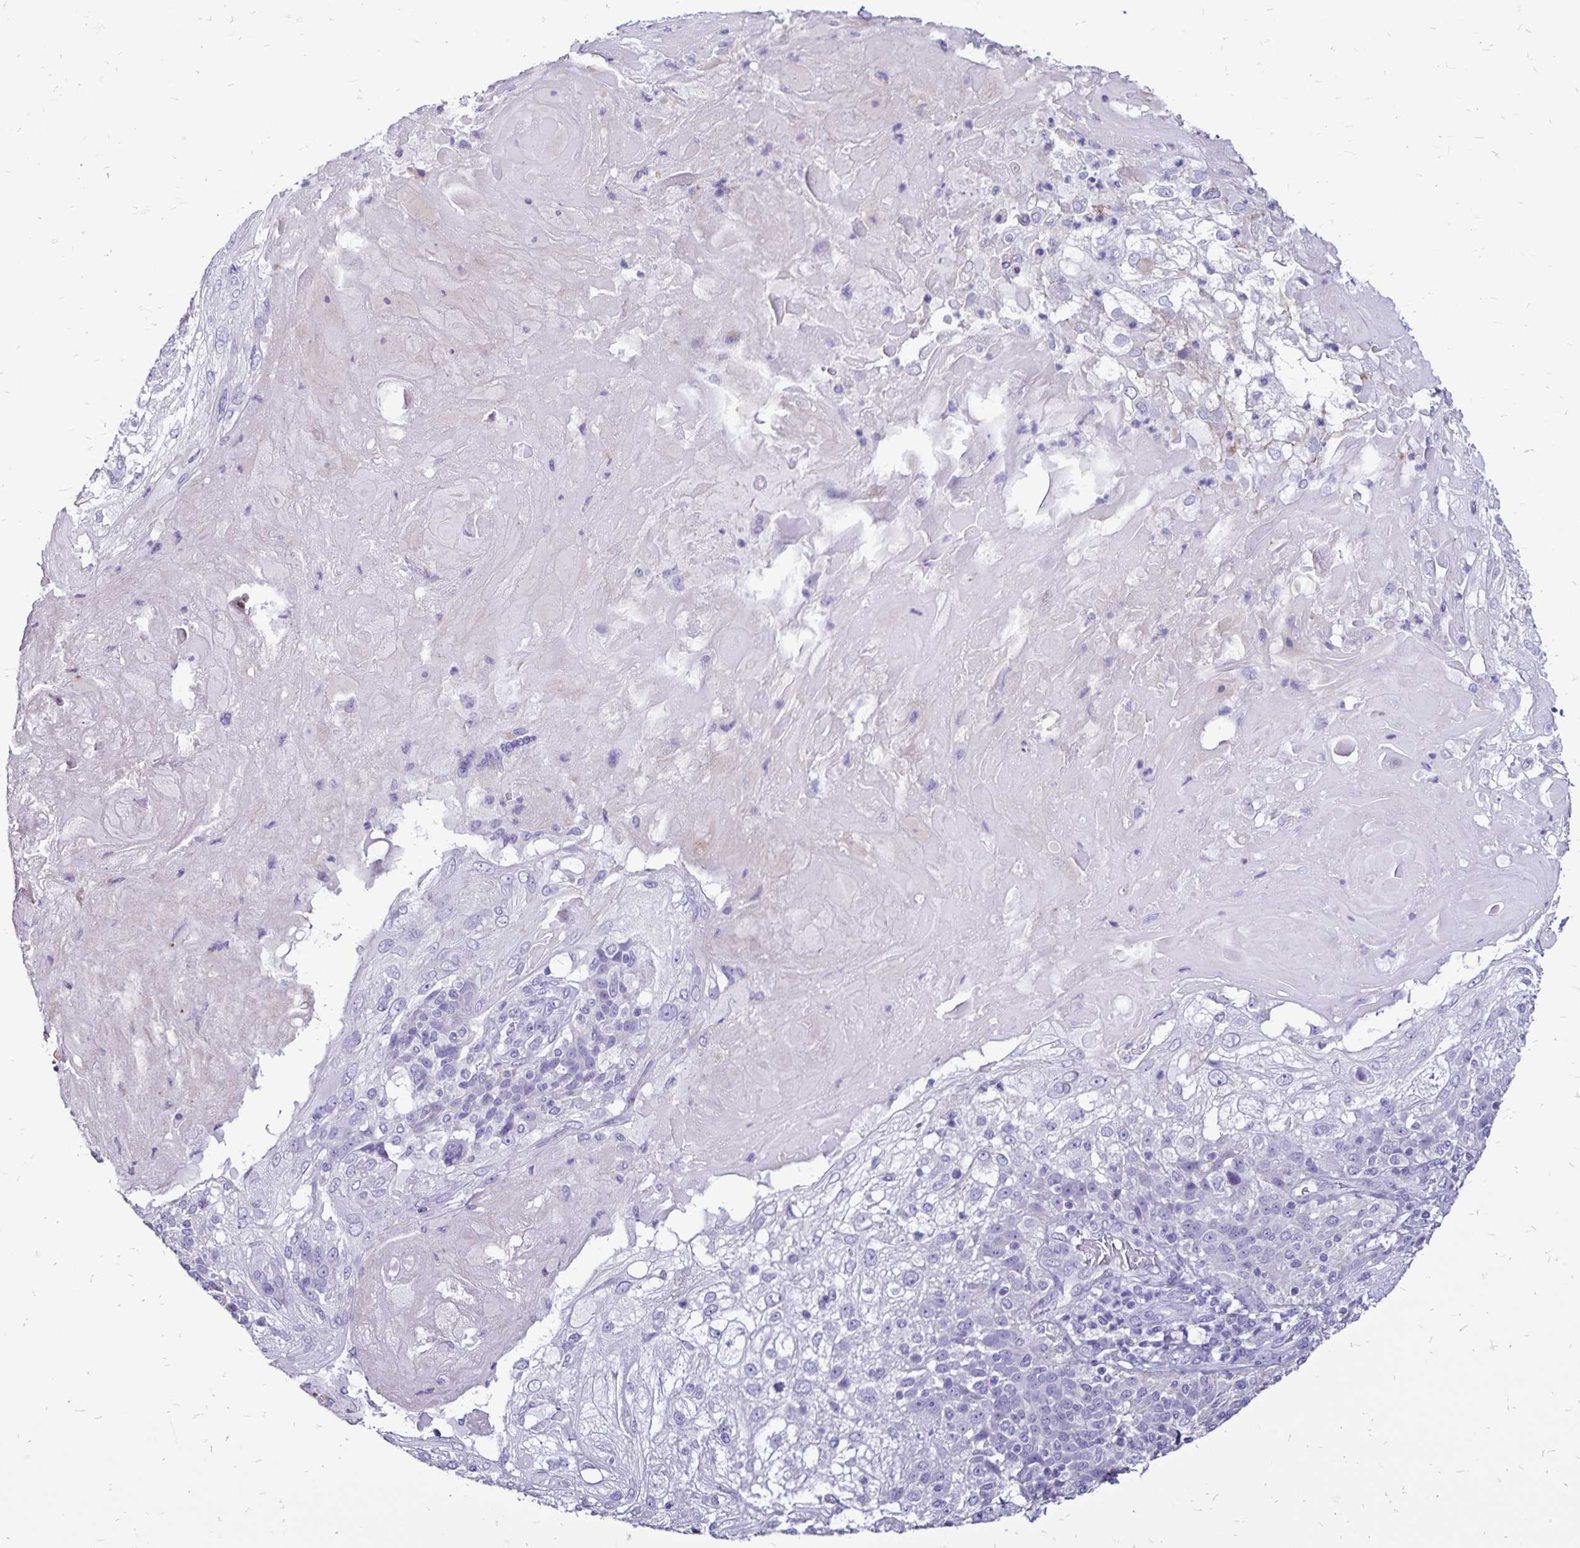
{"staining": {"intensity": "negative", "quantity": "none", "location": "none"}, "tissue": "skin cancer", "cell_type": "Tumor cells", "image_type": "cancer", "snomed": [{"axis": "morphology", "description": "Normal tissue, NOS"}, {"axis": "morphology", "description": "Squamous cell carcinoma, NOS"}, {"axis": "topography", "description": "Skin"}], "caption": "Immunohistochemical staining of skin cancer (squamous cell carcinoma) displays no significant staining in tumor cells. Brightfield microscopy of immunohistochemistry (IHC) stained with DAB (3,3'-diaminobenzidine) (brown) and hematoxylin (blue), captured at high magnification.", "gene": "EVPL", "patient": {"sex": "female", "age": 83}}